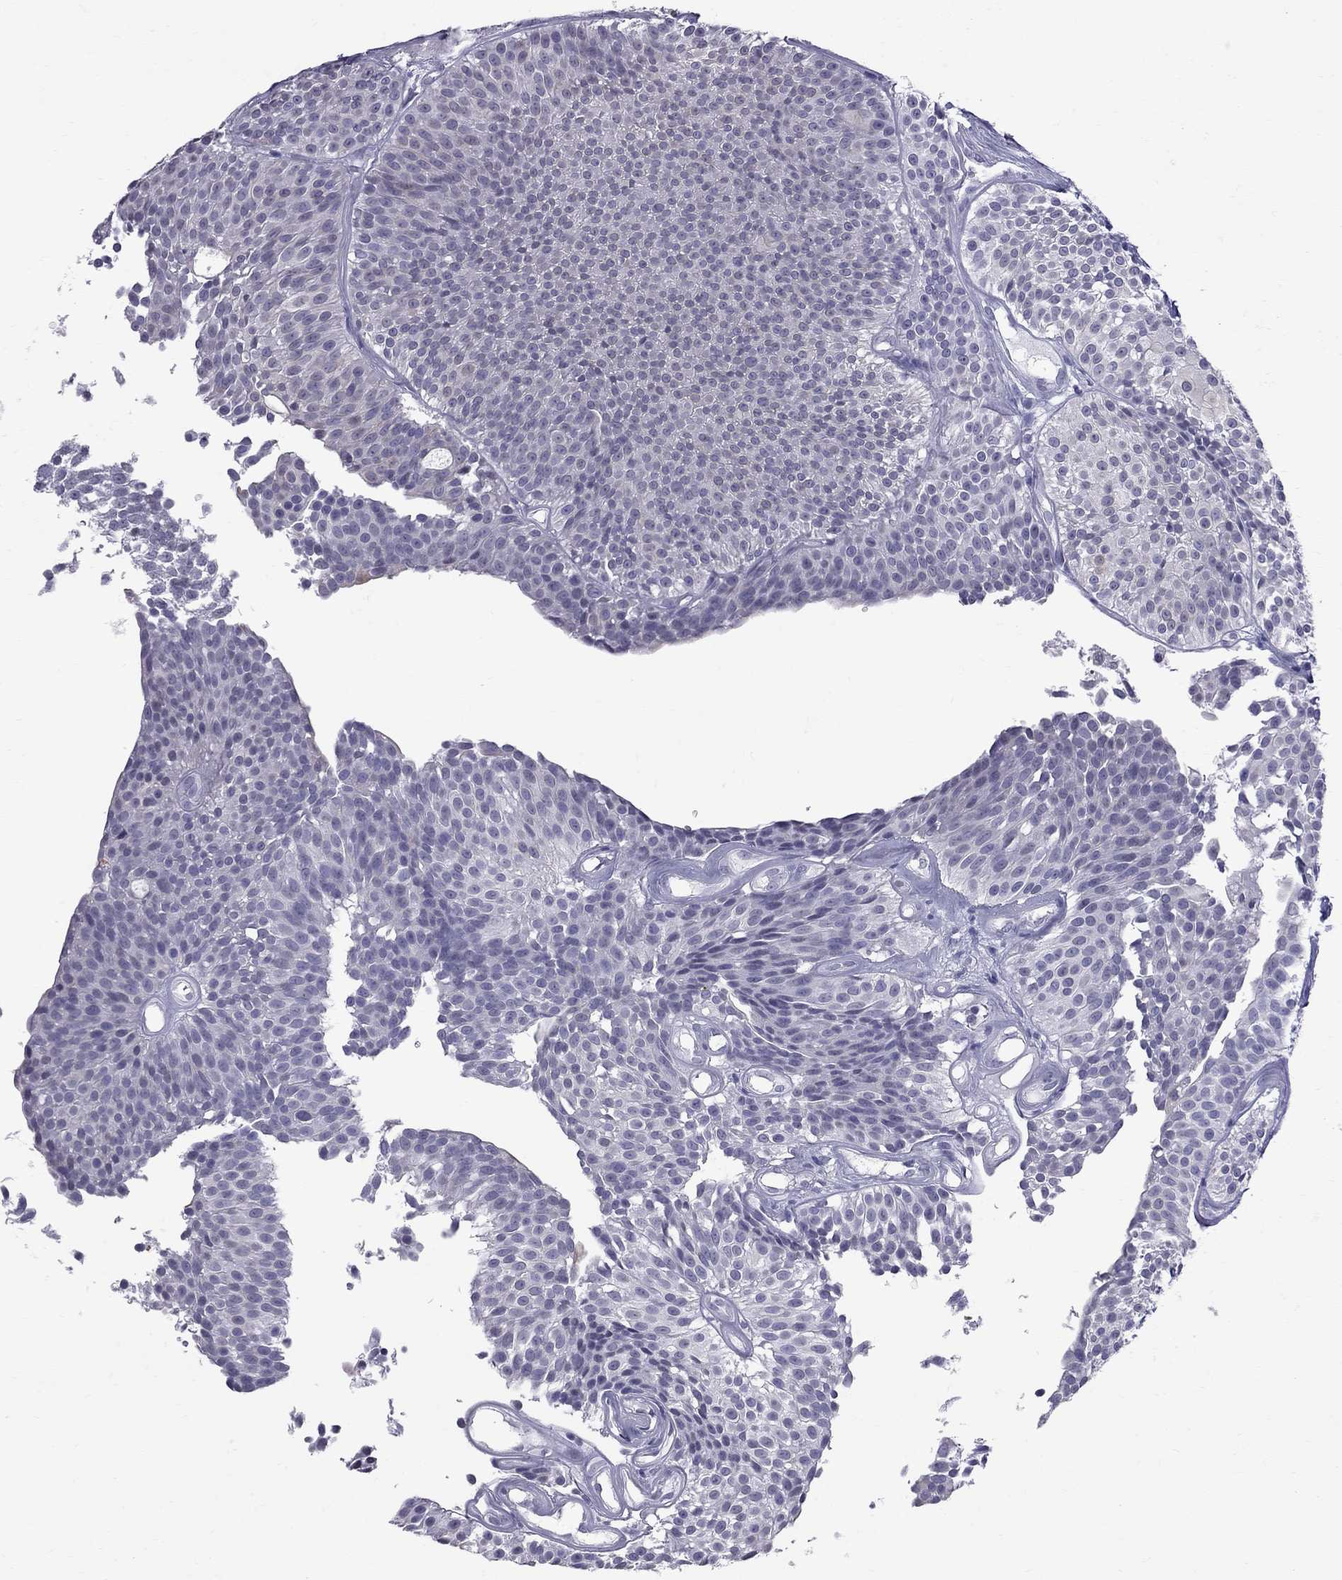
{"staining": {"intensity": "weak", "quantity": "<25%", "location": "cytoplasmic/membranous"}, "tissue": "urothelial cancer", "cell_type": "Tumor cells", "image_type": "cancer", "snomed": [{"axis": "morphology", "description": "Urothelial carcinoma, Low grade"}, {"axis": "topography", "description": "Urinary bladder"}], "caption": "Protein analysis of low-grade urothelial carcinoma demonstrates no significant staining in tumor cells.", "gene": "MUC15", "patient": {"sex": "male", "age": 63}}